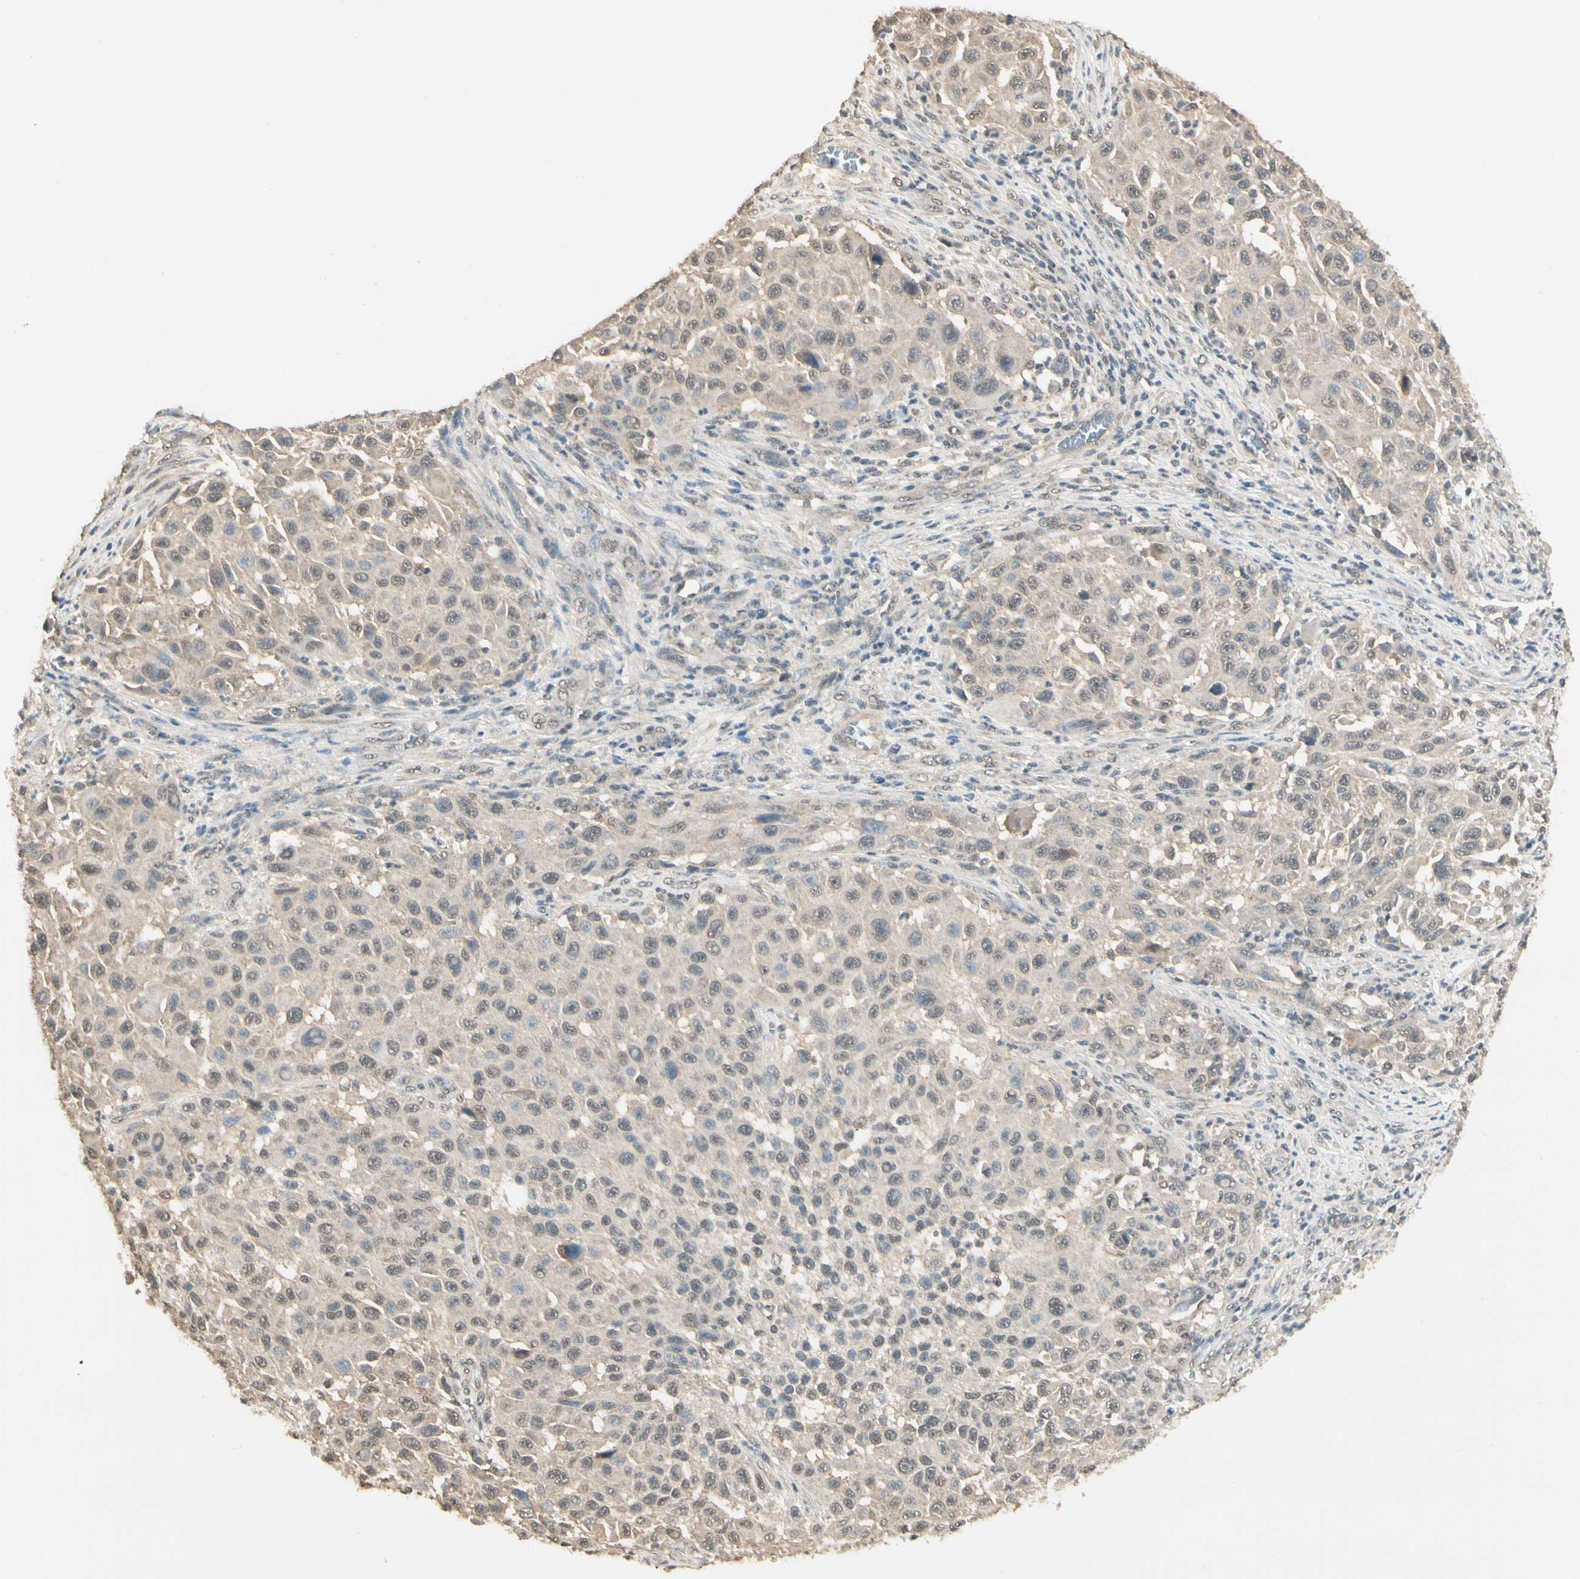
{"staining": {"intensity": "weak", "quantity": "<25%", "location": "cytoplasmic/membranous"}, "tissue": "melanoma", "cell_type": "Tumor cells", "image_type": "cancer", "snomed": [{"axis": "morphology", "description": "Malignant melanoma, Metastatic site"}, {"axis": "topography", "description": "Lymph node"}], "caption": "Melanoma was stained to show a protein in brown. There is no significant positivity in tumor cells. Nuclei are stained in blue.", "gene": "SGCA", "patient": {"sex": "male", "age": 61}}